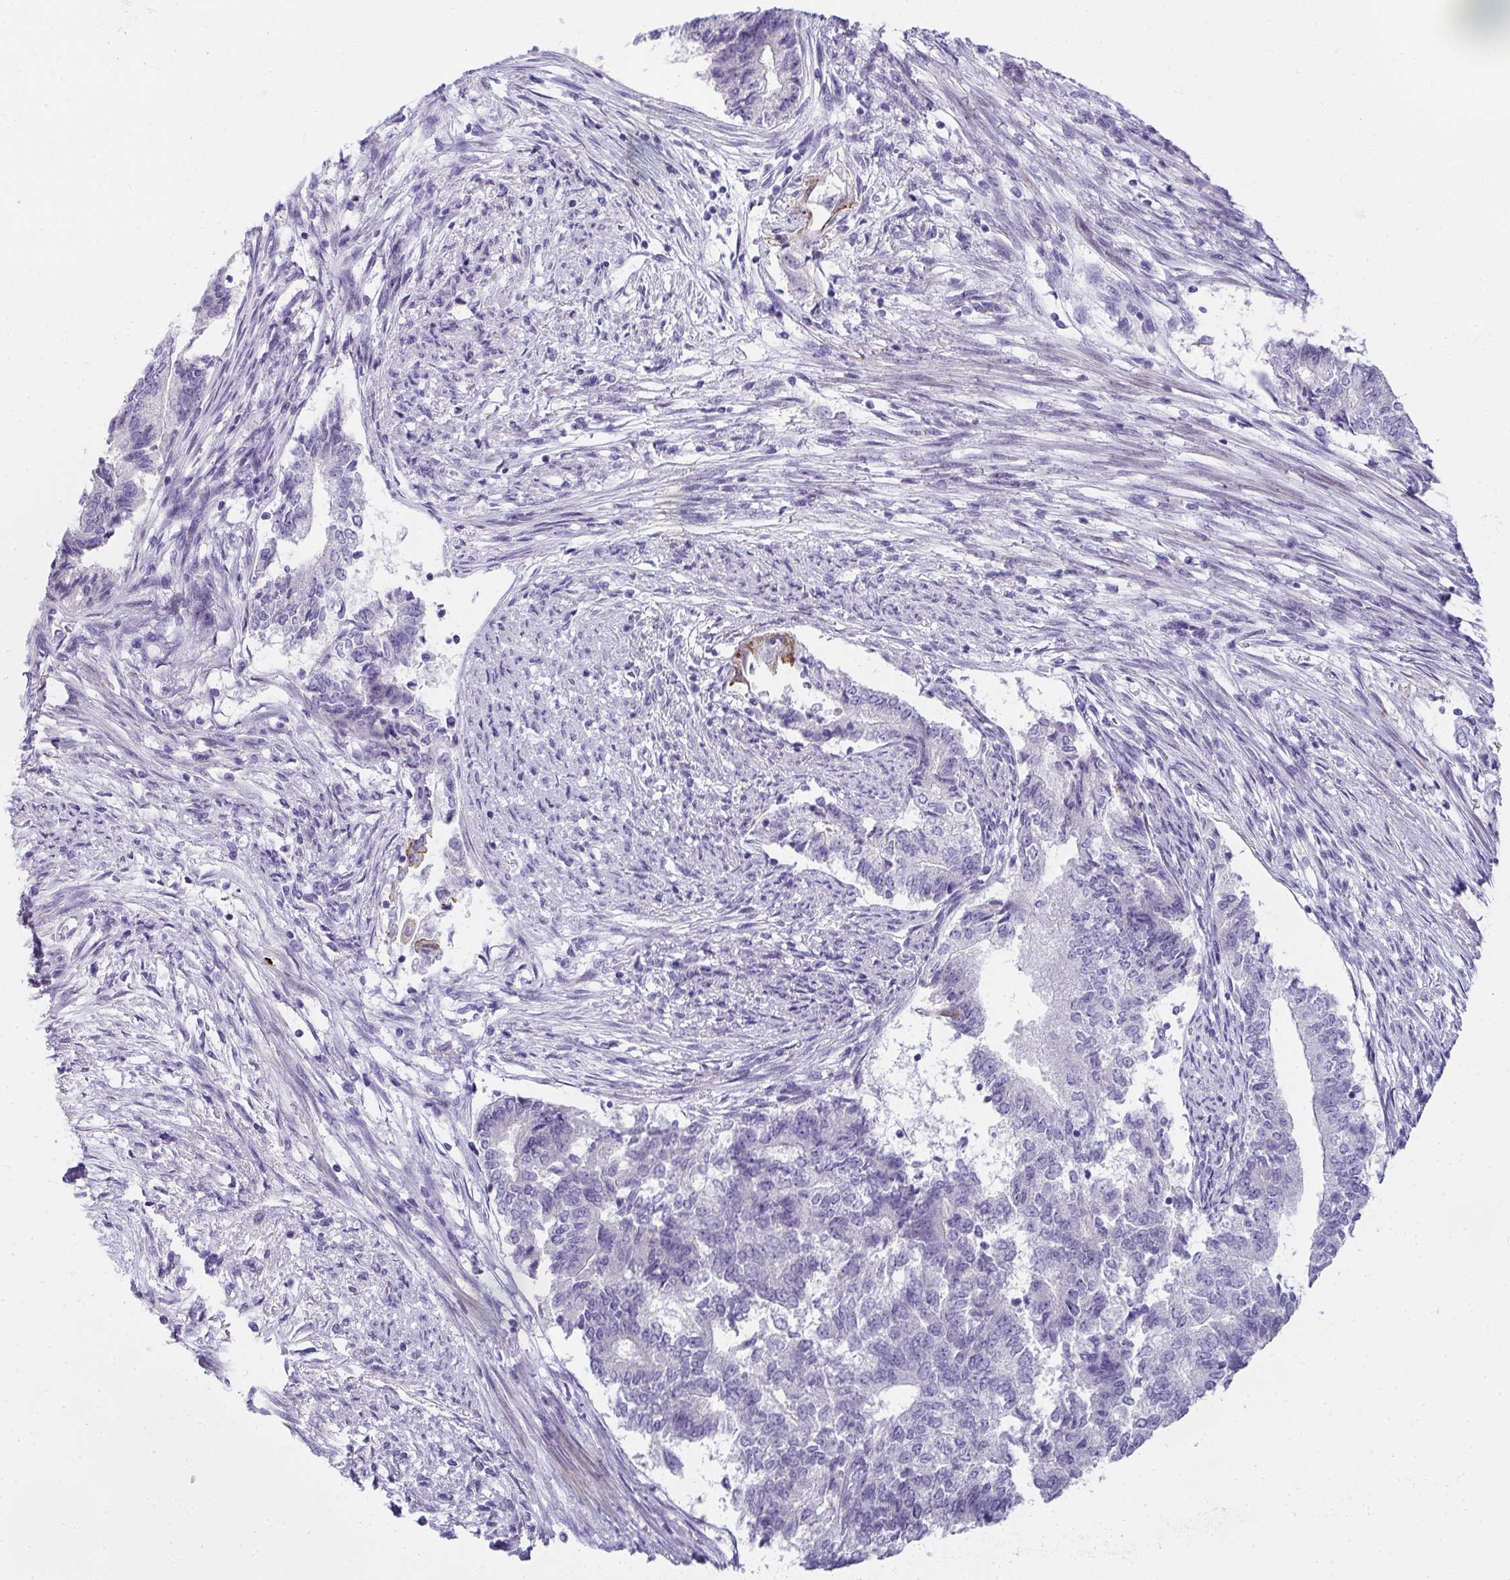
{"staining": {"intensity": "negative", "quantity": "none", "location": "none"}, "tissue": "endometrial cancer", "cell_type": "Tumor cells", "image_type": "cancer", "snomed": [{"axis": "morphology", "description": "Adenocarcinoma, NOS"}, {"axis": "topography", "description": "Endometrium"}], "caption": "Adenocarcinoma (endometrial) stained for a protein using immunohistochemistry (IHC) demonstrates no expression tumor cells.", "gene": "AK5", "patient": {"sex": "female", "age": 65}}